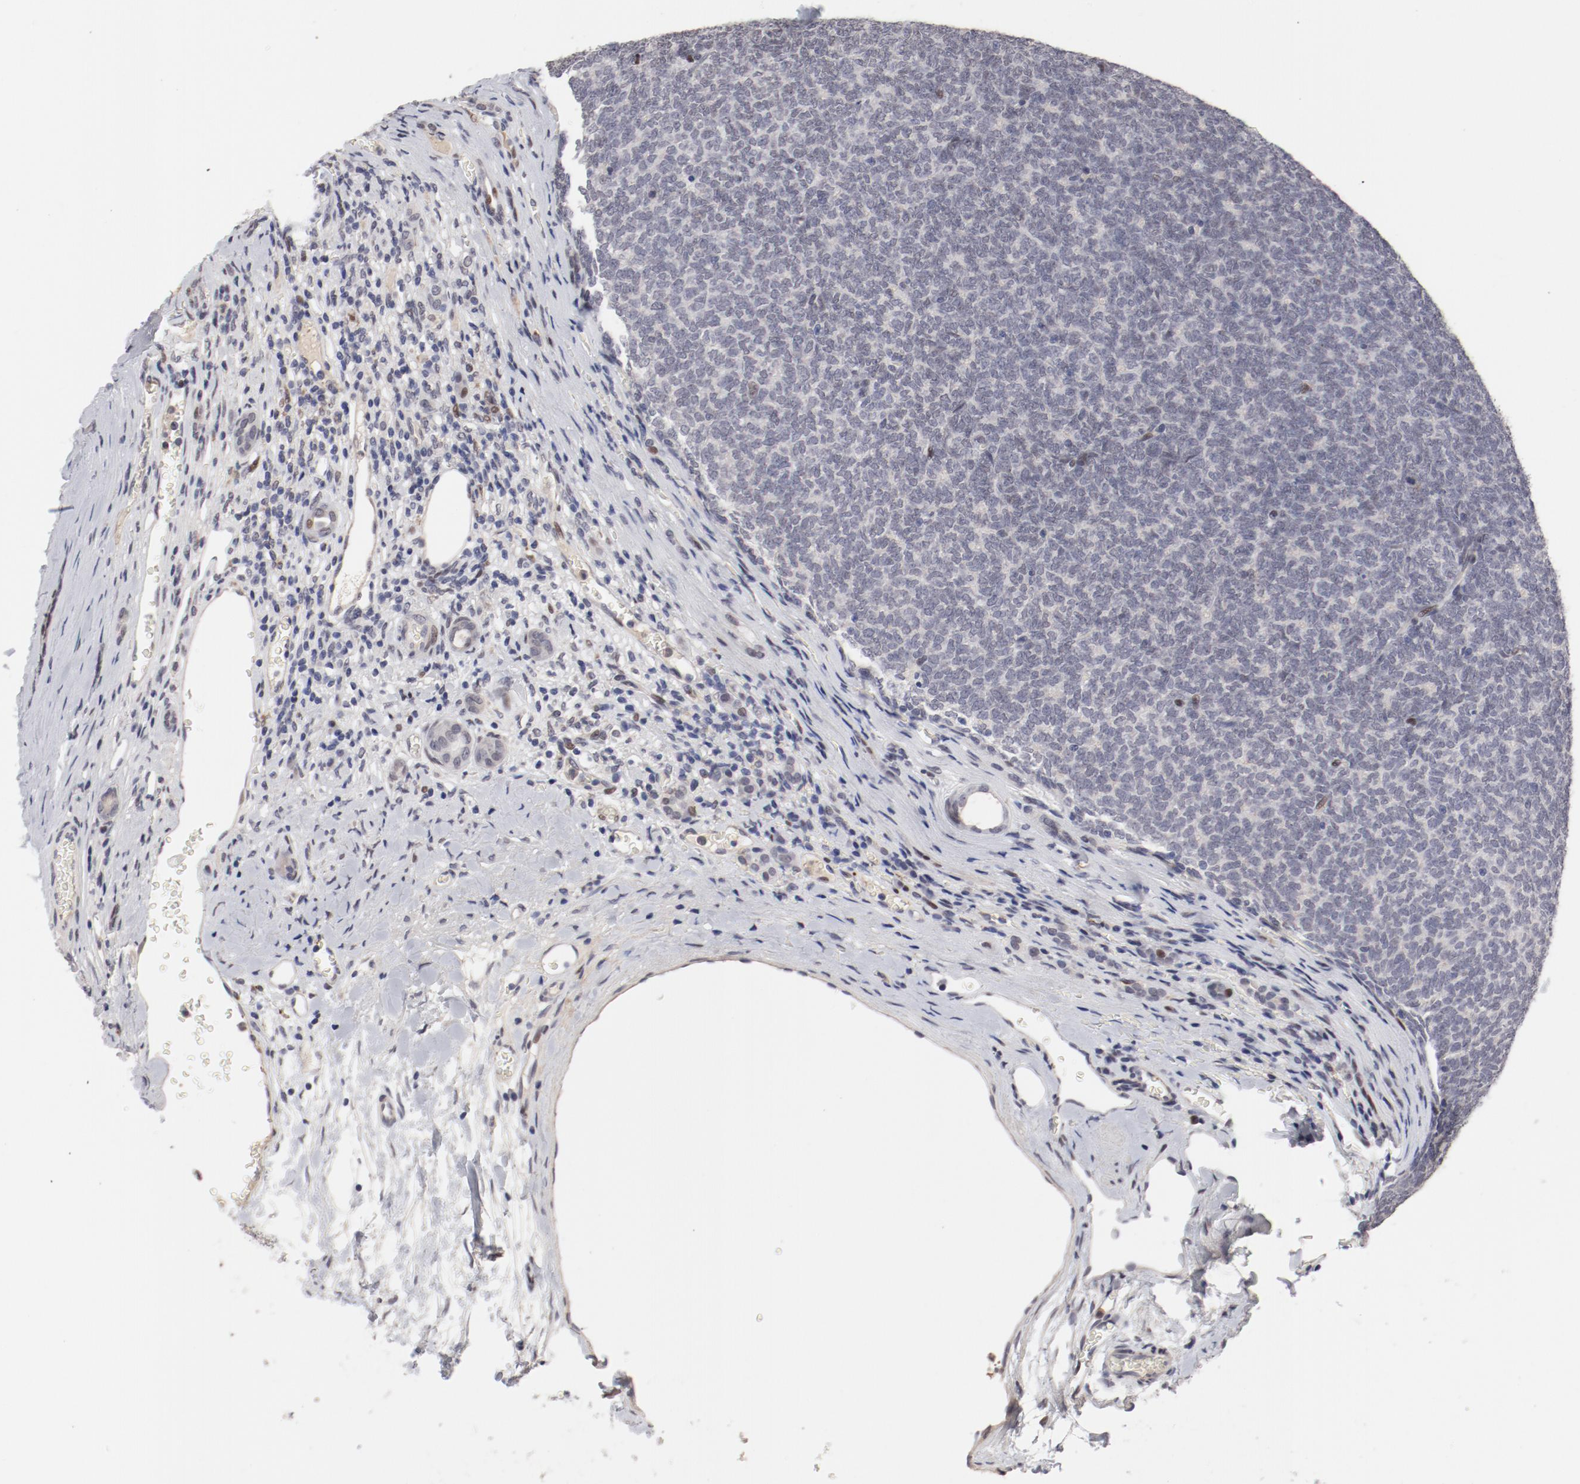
{"staining": {"intensity": "negative", "quantity": "none", "location": "none"}, "tissue": "renal cancer", "cell_type": "Tumor cells", "image_type": "cancer", "snomed": [{"axis": "morphology", "description": "Neoplasm, malignant, NOS"}, {"axis": "topography", "description": "Kidney"}], "caption": "A photomicrograph of renal cancer stained for a protein exhibits no brown staining in tumor cells. (DAB immunohistochemistry (IHC), high magnification).", "gene": "FSCB", "patient": {"sex": "male", "age": 28}}